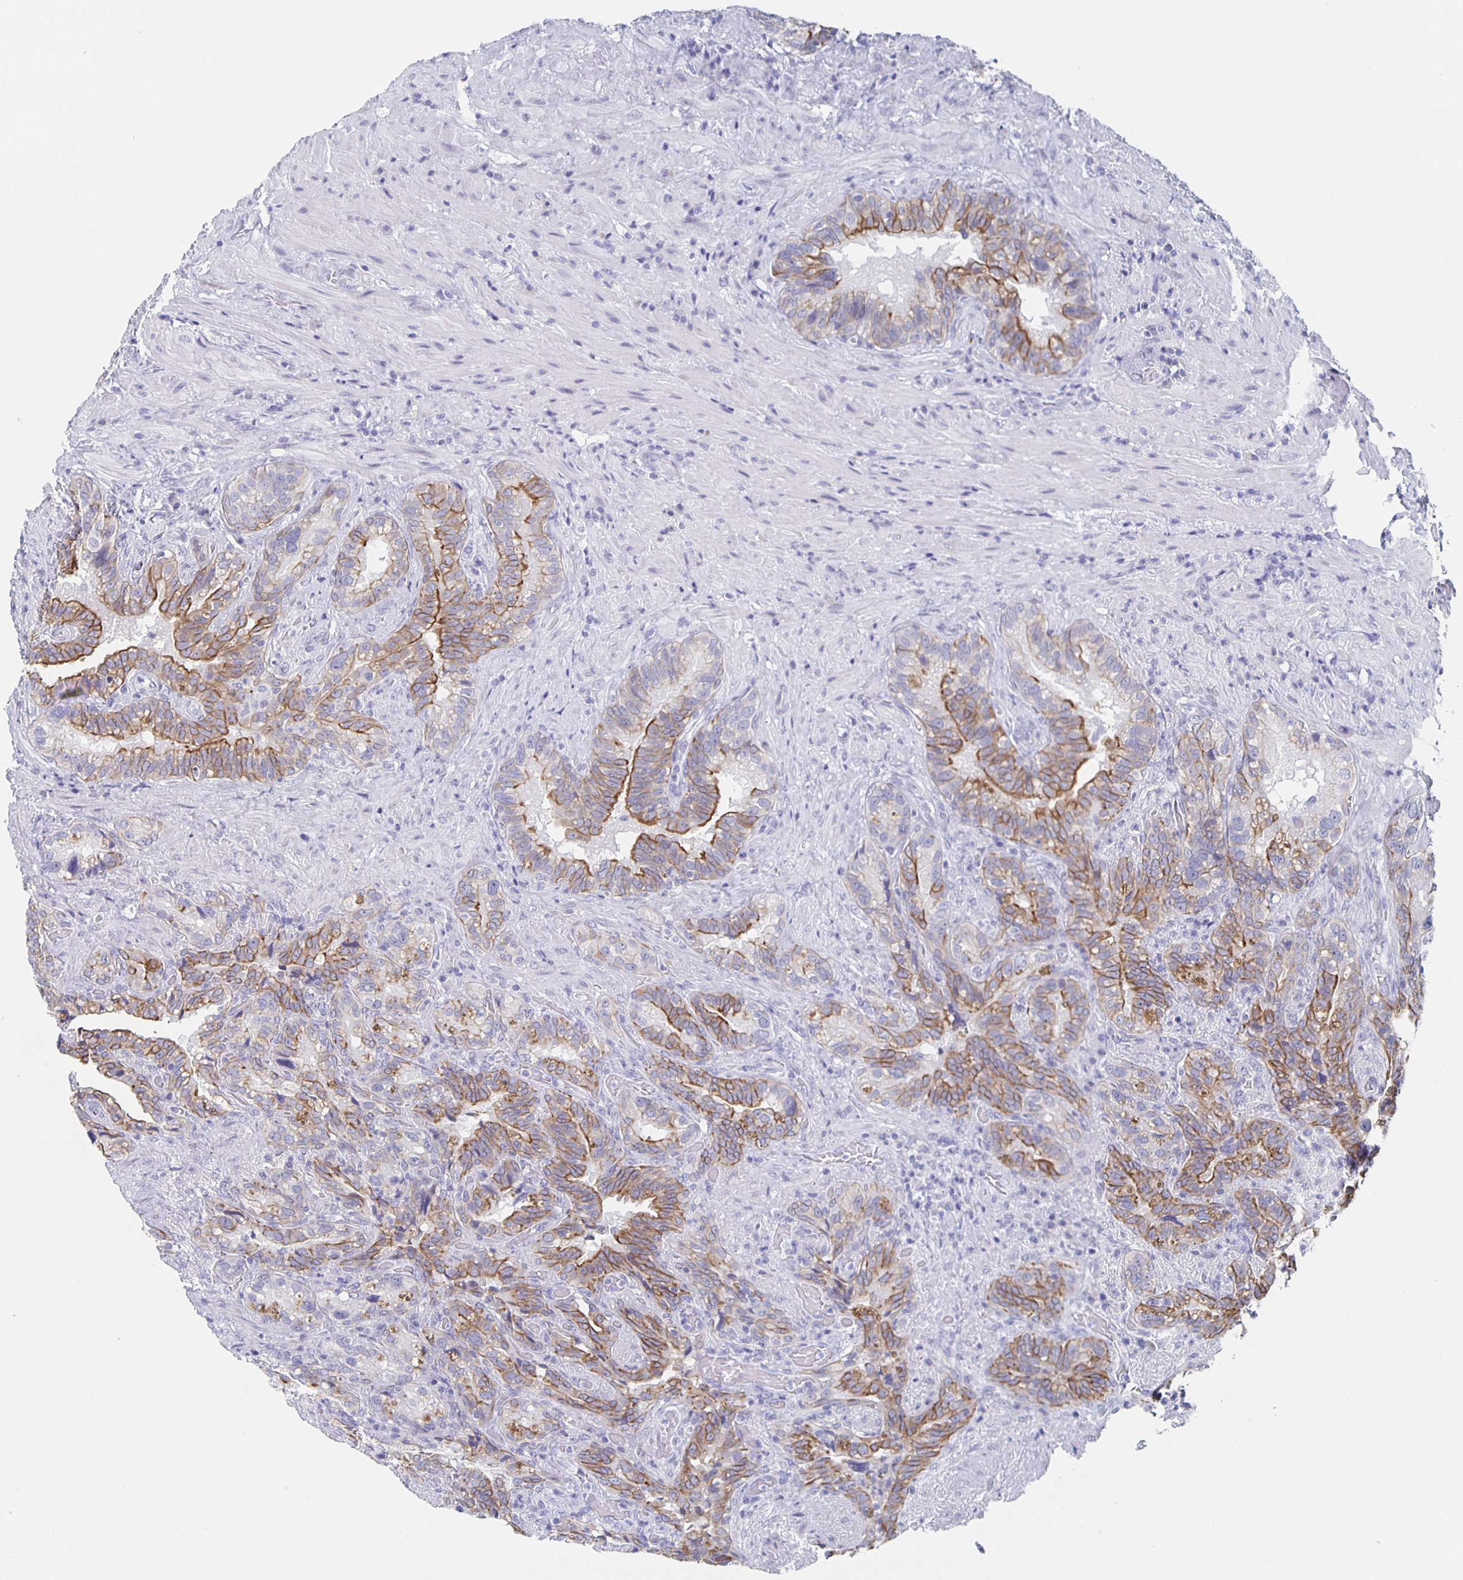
{"staining": {"intensity": "moderate", "quantity": "25%-75%", "location": "cytoplasmic/membranous"}, "tissue": "seminal vesicle", "cell_type": "Glandular cells", "image_type": "normal", "snomed": [{"axis": "morphology", "description": "Normal tissue, NOS"}, {"axis": "topography", "description": "Seminal veicle"}], "caption": "About 25%-75% of glandular cells in normal human seminal vesicle show moderate cytoplasmic/membranous protein expression as visualized by brown immunohistochemical staining.", "gene": "CCDC17", "patient": {"sex": "male", "age": 68}}